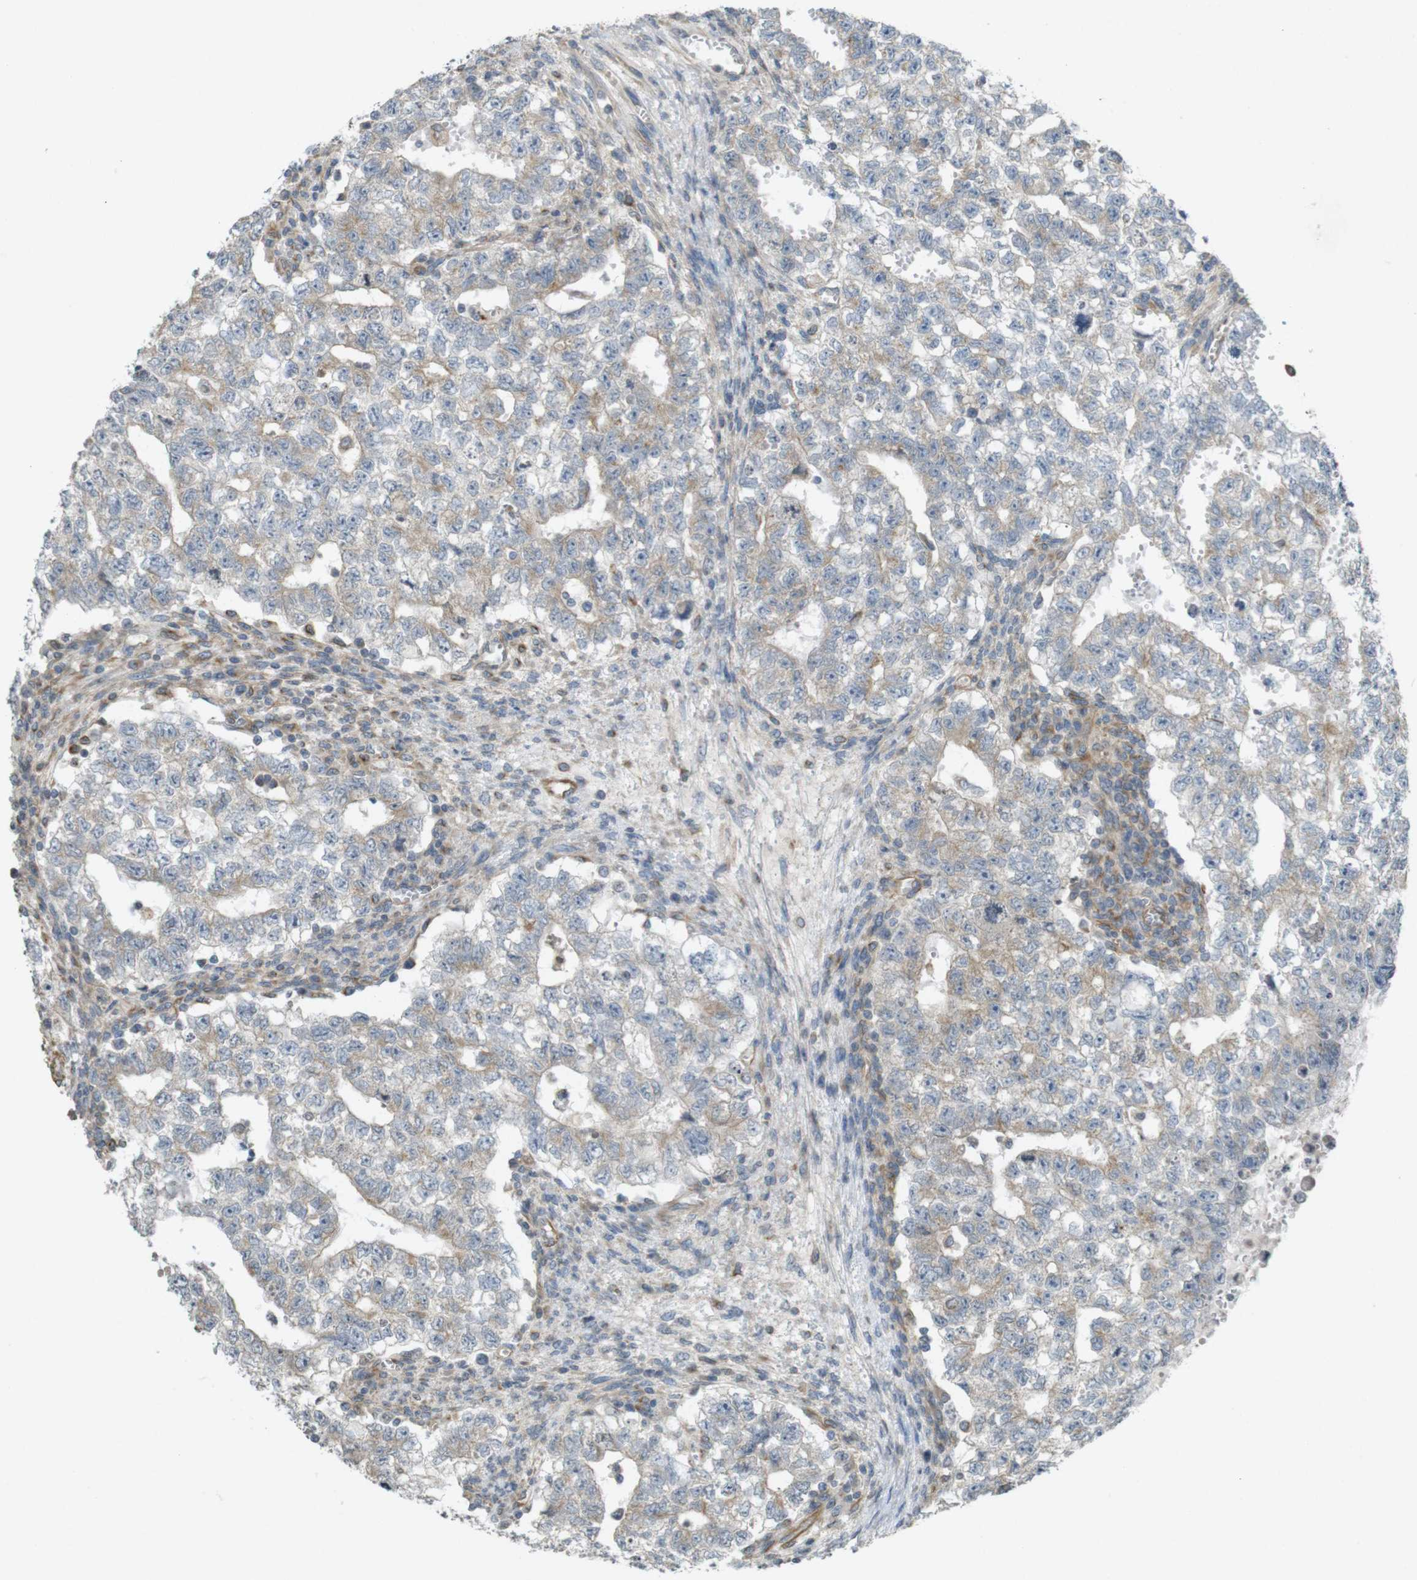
{"staining": {"intensity": "weak", "quantity": "25%-75%", "location": "cytoplasmic/membranous"}, "tissue": "testis cancer", "cell_type": "Tumor cells", "image_type": "cancer", "snomed": [{"axis": "morphology", "description": "Seminoma, NOS"}, {"axis": "morphology", "description": "Carcinoma, Embryonal, NOS"}, {"axis": "topography", "description": "Testis"}], "caption": "A low amount of weak cytoplasmic/membranous staining is seen in about 25%-75% of tumor cells in embryonal carcinoma (testis) tissue. (Brightfield microscopy of DAB IHC at high magnification).", "gene": "KIF5B", "patient": {"sex": "male", "age": 38}}